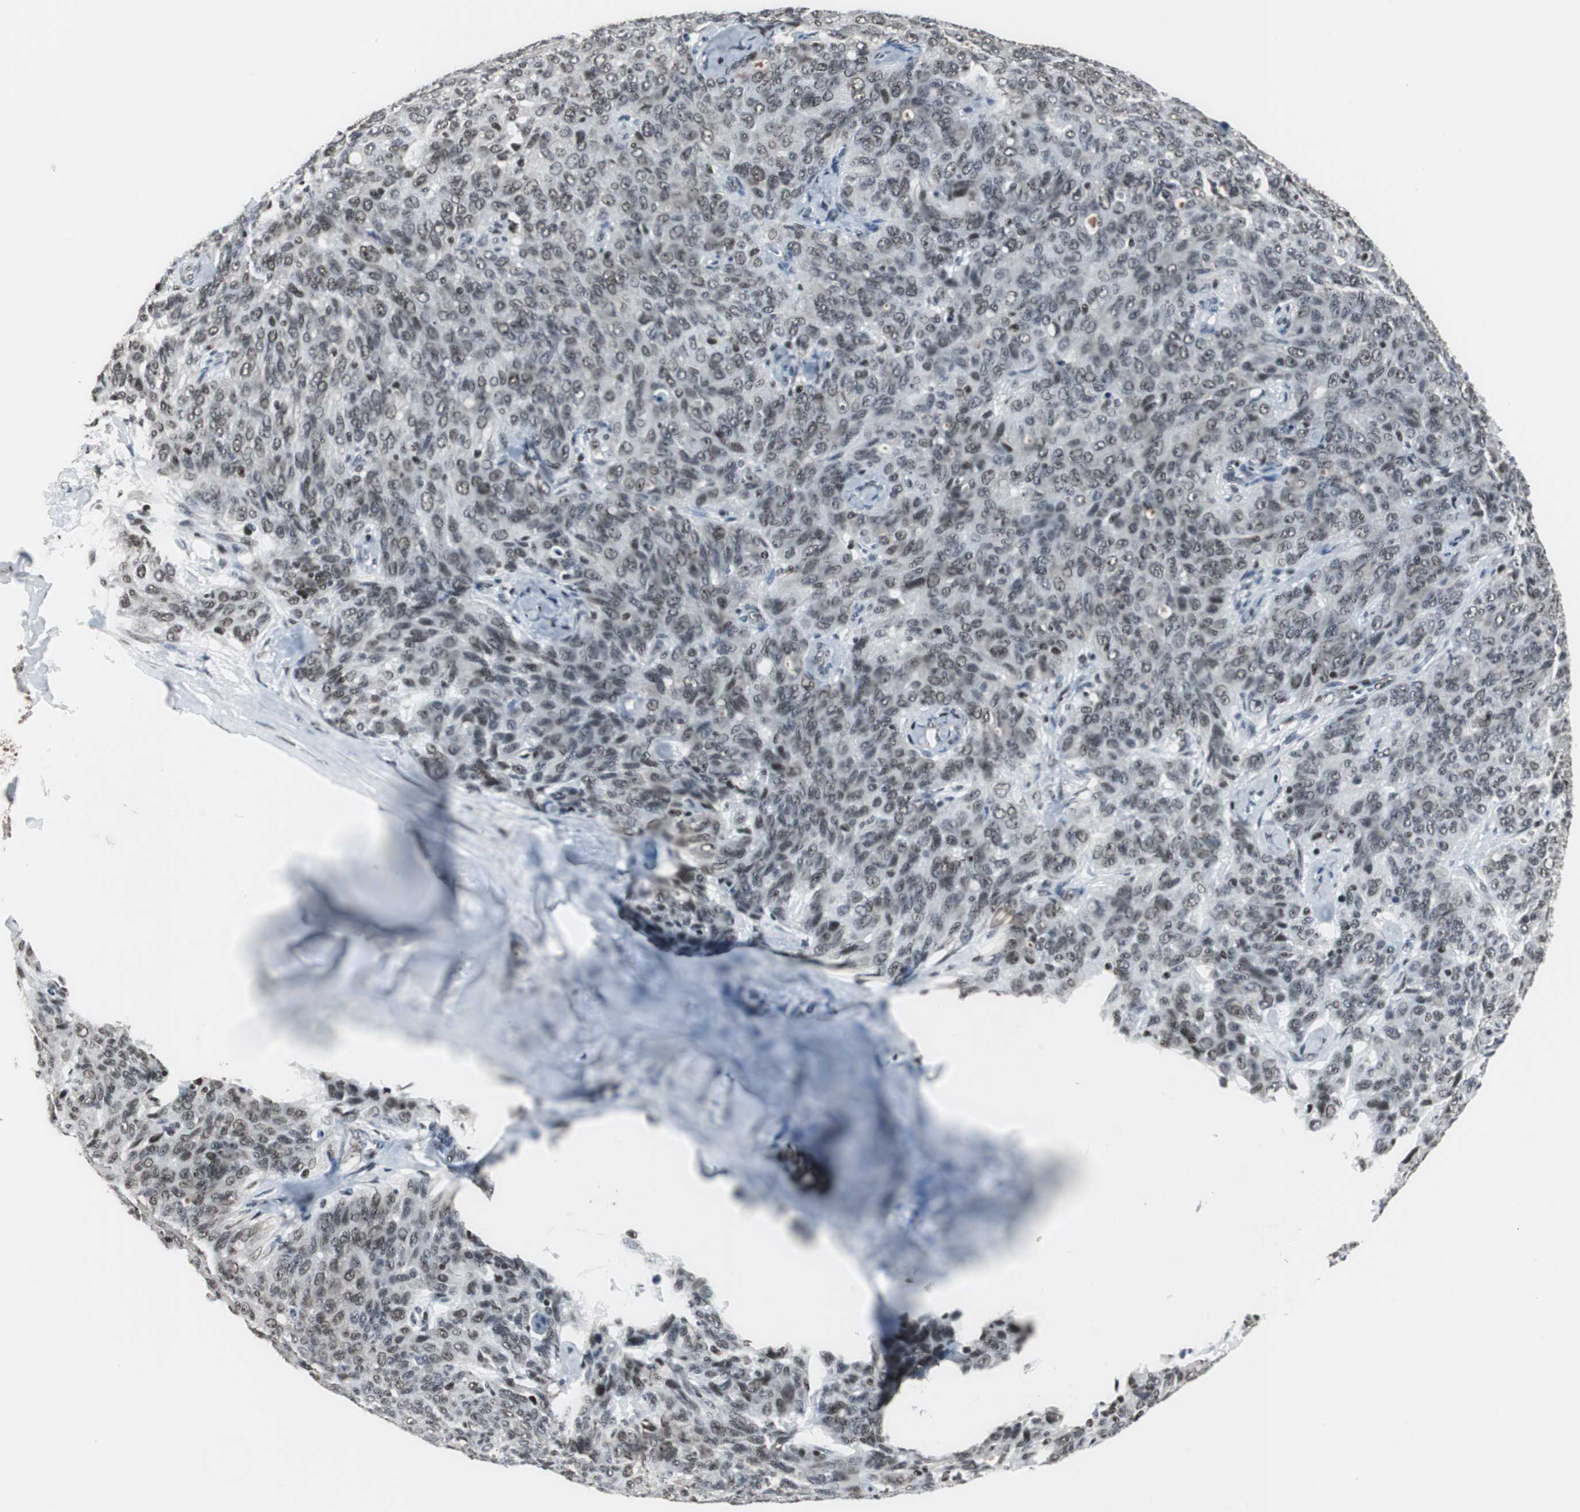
{"staining": {"intensity": "weak", "quantity": ">75%", "location": "nuclear"}, "tissue": "ovarian cancer", "cell_type": "Tumor cells", "image_type": "cancer", "snomed": [{"axis": "morphology", "description": "Carcinoma, endometroid"}, {"axis": "topography", "description": "Ovary"}], "caption": "A high-resolution image shows immunohistochemistry staining of ovarian endometroid carcinoma, which reveals weak nuclear staining in about >75% of tumor cells.", "gene": "RAD9A", "patient": {"sex": "female", "age": 60}}